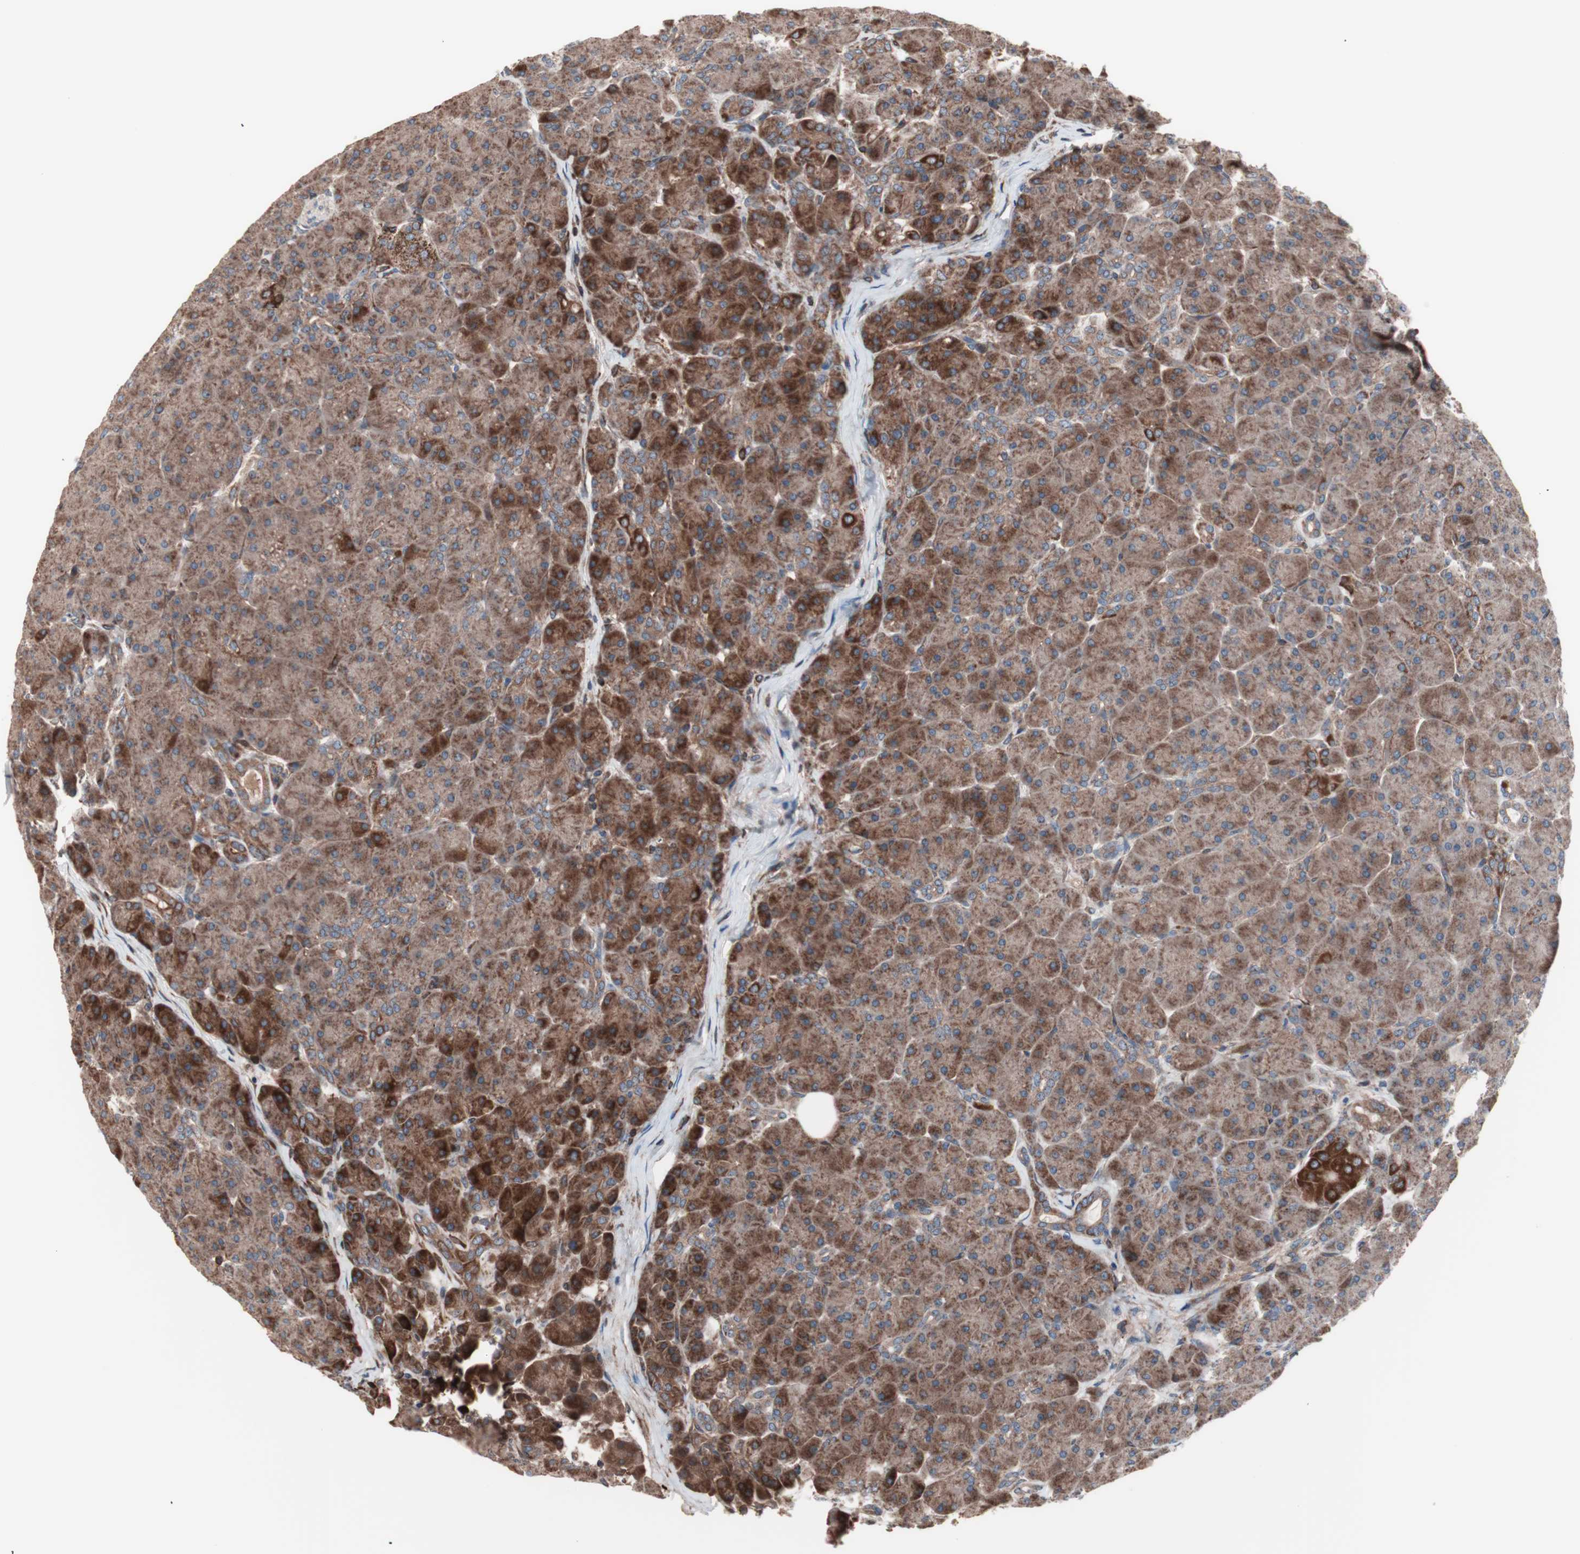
{"staining": {"intensity": "moderate", "quantity": ">75%", "location": "cytoplasmic/membranous"}, "tissue": "pancreas", "cell_type": "Exocrine glandular cells", "image_type": "normal", "snomed": [{"axis": "morphology", "description": "Normal tissue, NOS"}, {"axis": "topography", "description": "Pancreas"}], "caption": "A brown stain labels moderate cytoplasmic/membranous staining of a protein in exocrine glandular cells of unremarkable pancreas. Immunohistochemistry (ihc) stains the protein of interest in brown and the nuclei are stained blue.", "gene": "CTTNBP2NL", "patient": {"sex": "male", "age": 66}}